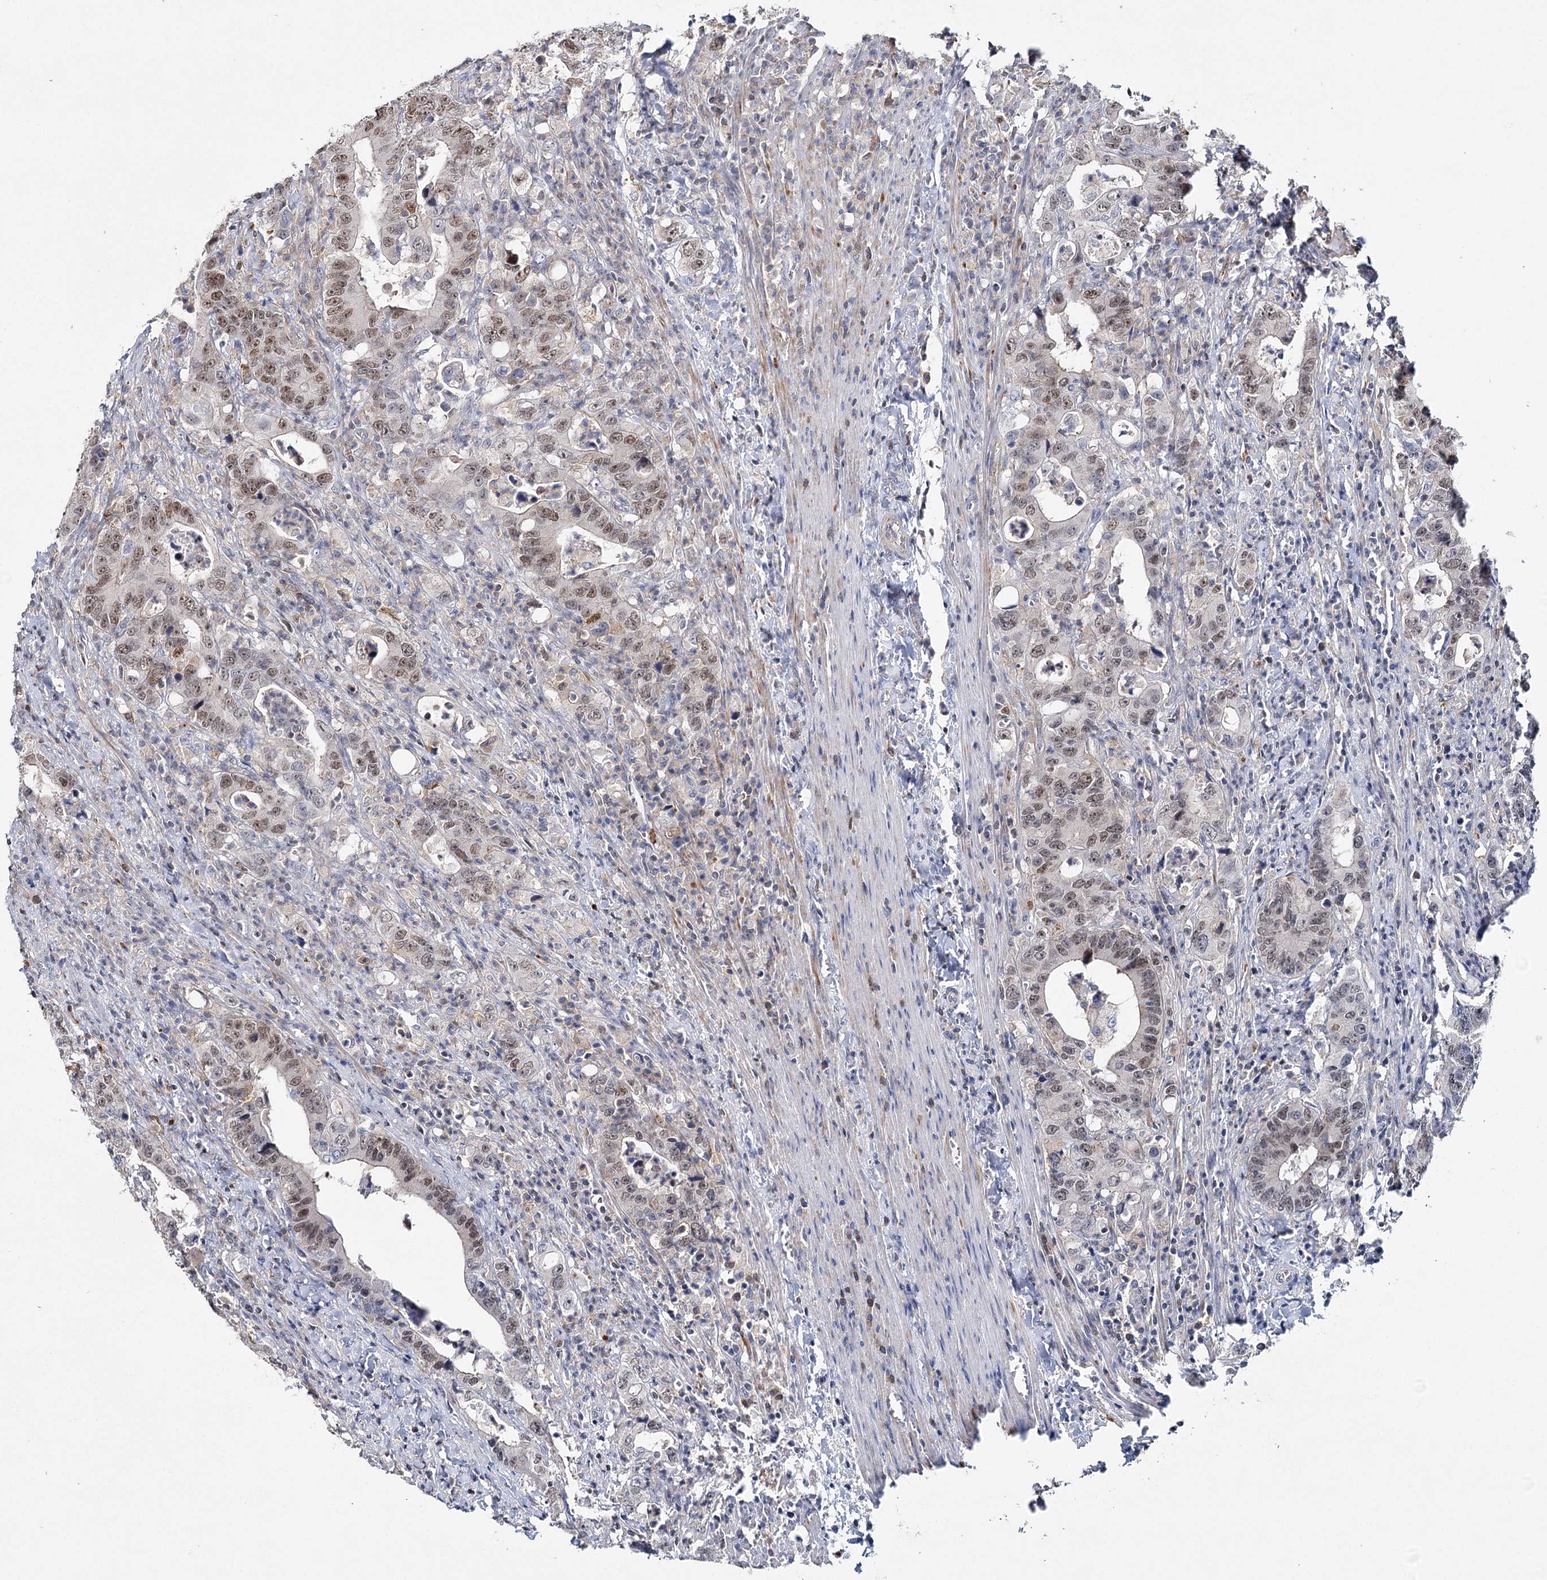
{"staining": {"intensity": "moderate", "quantity": "25%-75%", "location": "nuclear"}, "tissue": "colorectal cancer", "cell_type": "Tumor cells", "image_type": "cancer", "snomed": [{"axis": "morphology", "description": "Adenocarcinoma, NOS"}, {"axis": "topography", "description": "Colon"}], "caption": "Colorectal adenocarcinoma was stained to show a protein in brown. There is medium levels of moderate nuclear staining in about 25%-75% of tumor cells.", "gene": "ZC3H8", "patient": {"sex": "female", "age": 75}}